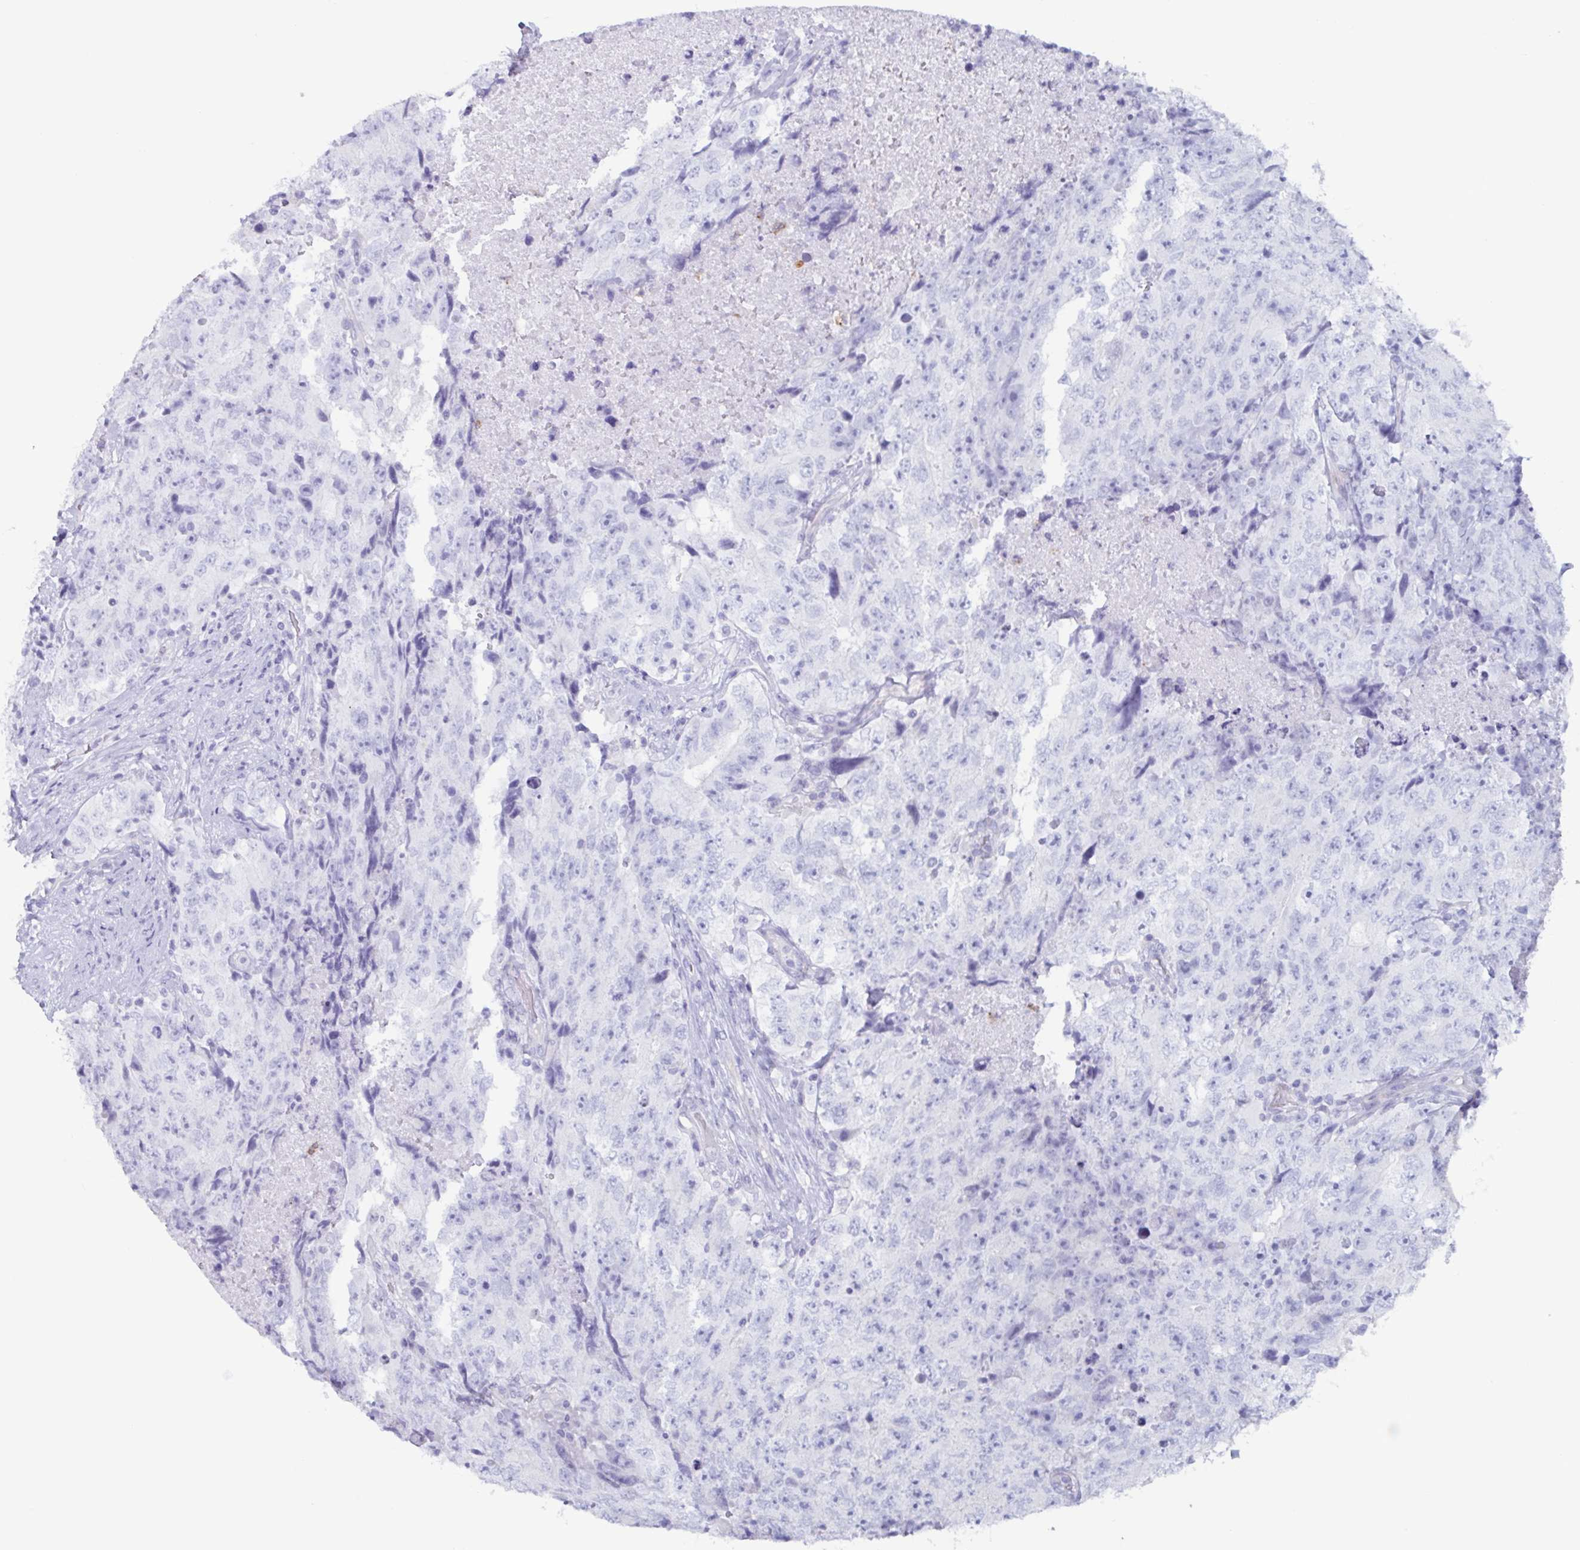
{"staining": {"intensity": "negative", "quantity": "none", "location": "none"}, "tissue": "testis cancer", "cell_type": "Tumor cells", "image_type": "cancer", "snomed": [{"axis": "morphology", "description": "Carcinoma, Embryonal, NOS"}, {"axis": "topography", "description": "Testis"}], "caption": "Protein analysis of embryonal carcinoma (testis) demonstrates no significant staining in tumor cells.", "gene": "BPI", "patient": {"sex": "male", "age": 24}}